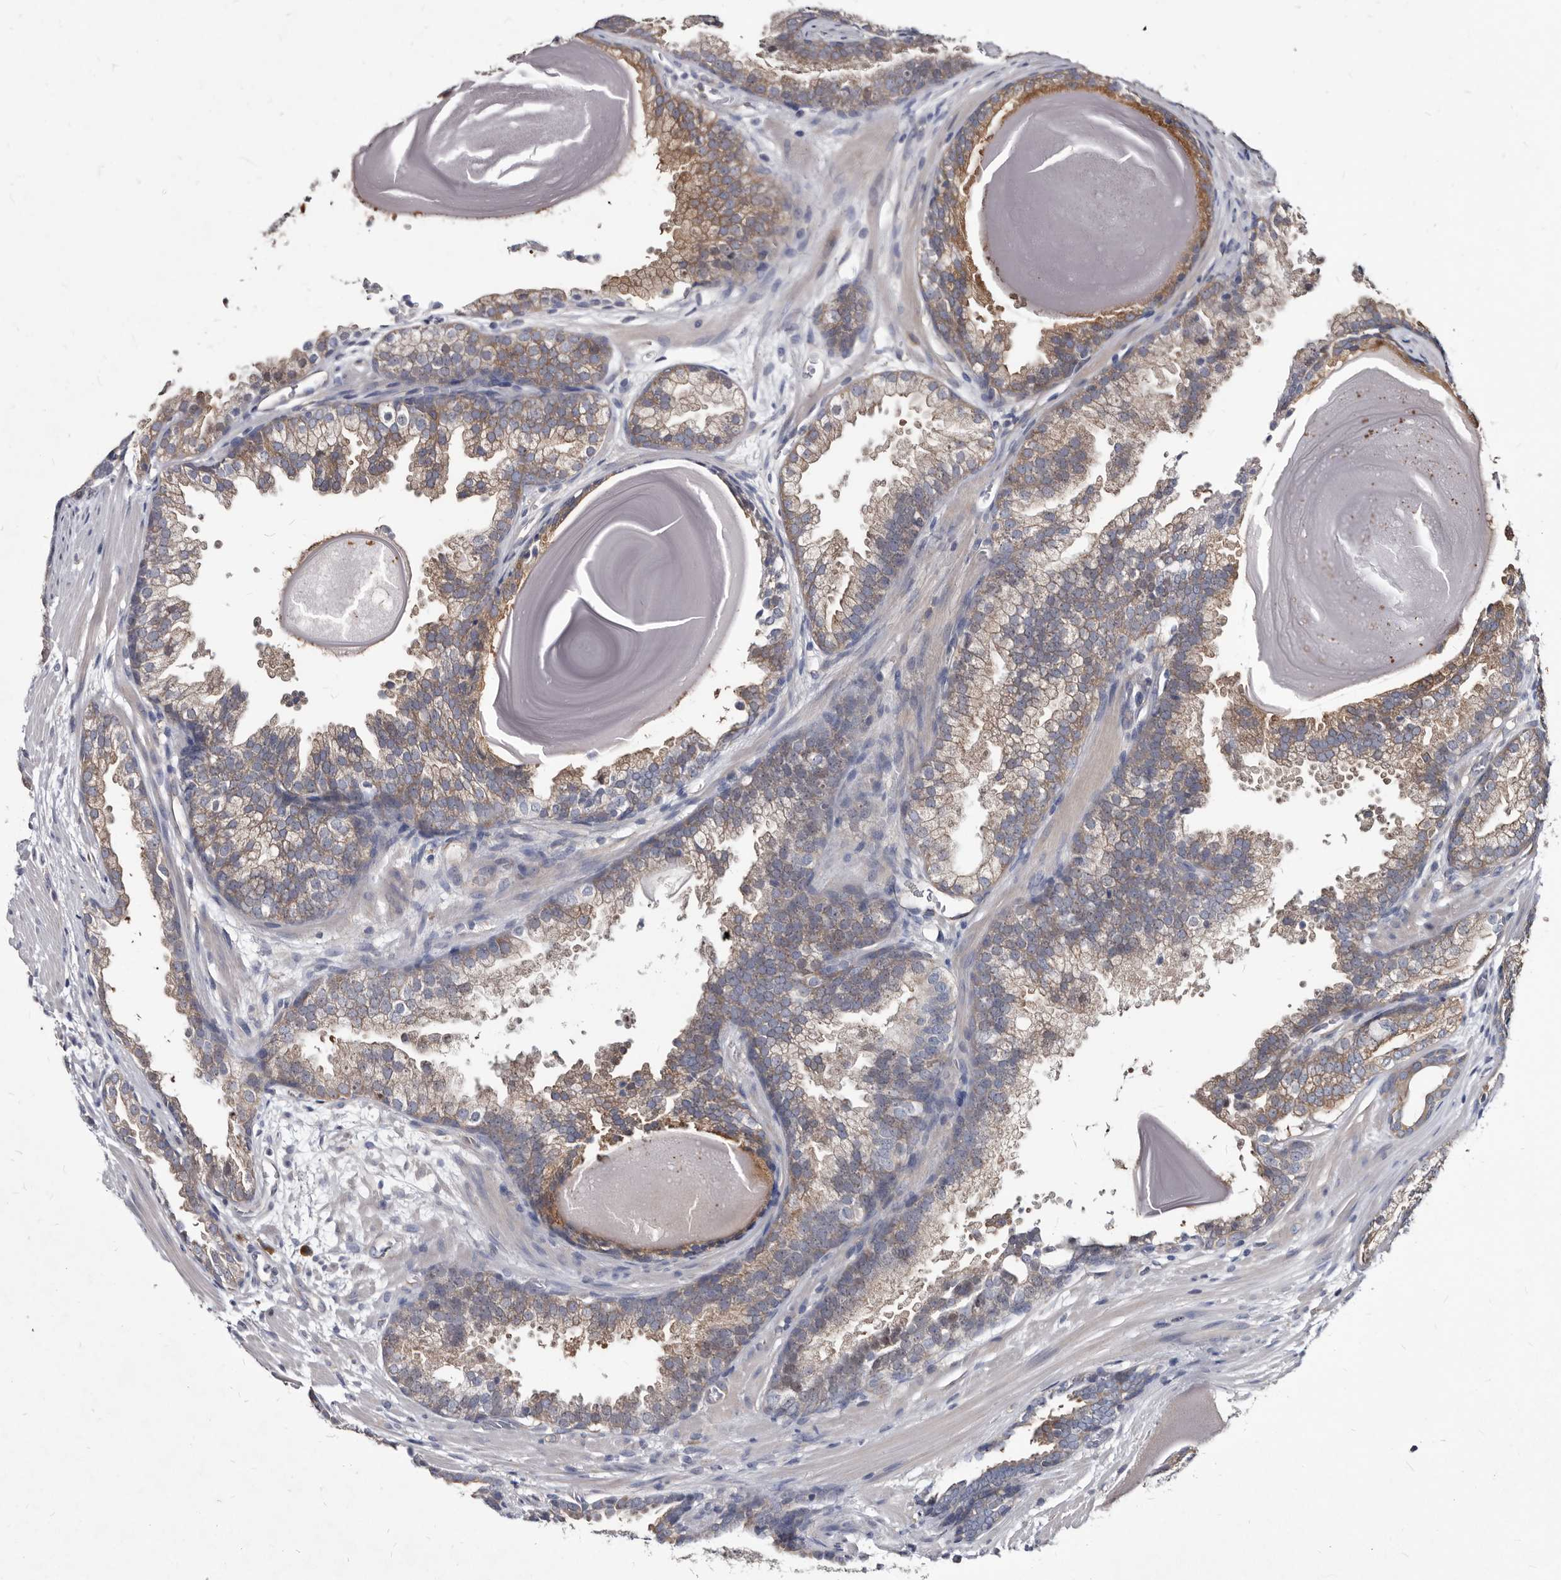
{"staining": {"intensity": "moderate", "quantity": ">75%", "location": "cytoplasmic/membranous"}, "tissue": "prostate cancer", "cell_type": "Tumor cells", "image_type": "cancer", "snomed": [{"axis": "morphology", "description": "Adenocarcinoma, High grade"}, {"axis": "topography", "description": "Prostate"}], "caption": "There is medium levels of moderate cytoplasmic/membranous positivity in tumor cells of prostate cancer (adenocarcinoma (high-grade)), as demonstrated by immunohistochemical staining (brown color).", "gene": "ABCF2", "patient": {"sex": "male", "age": 62}}